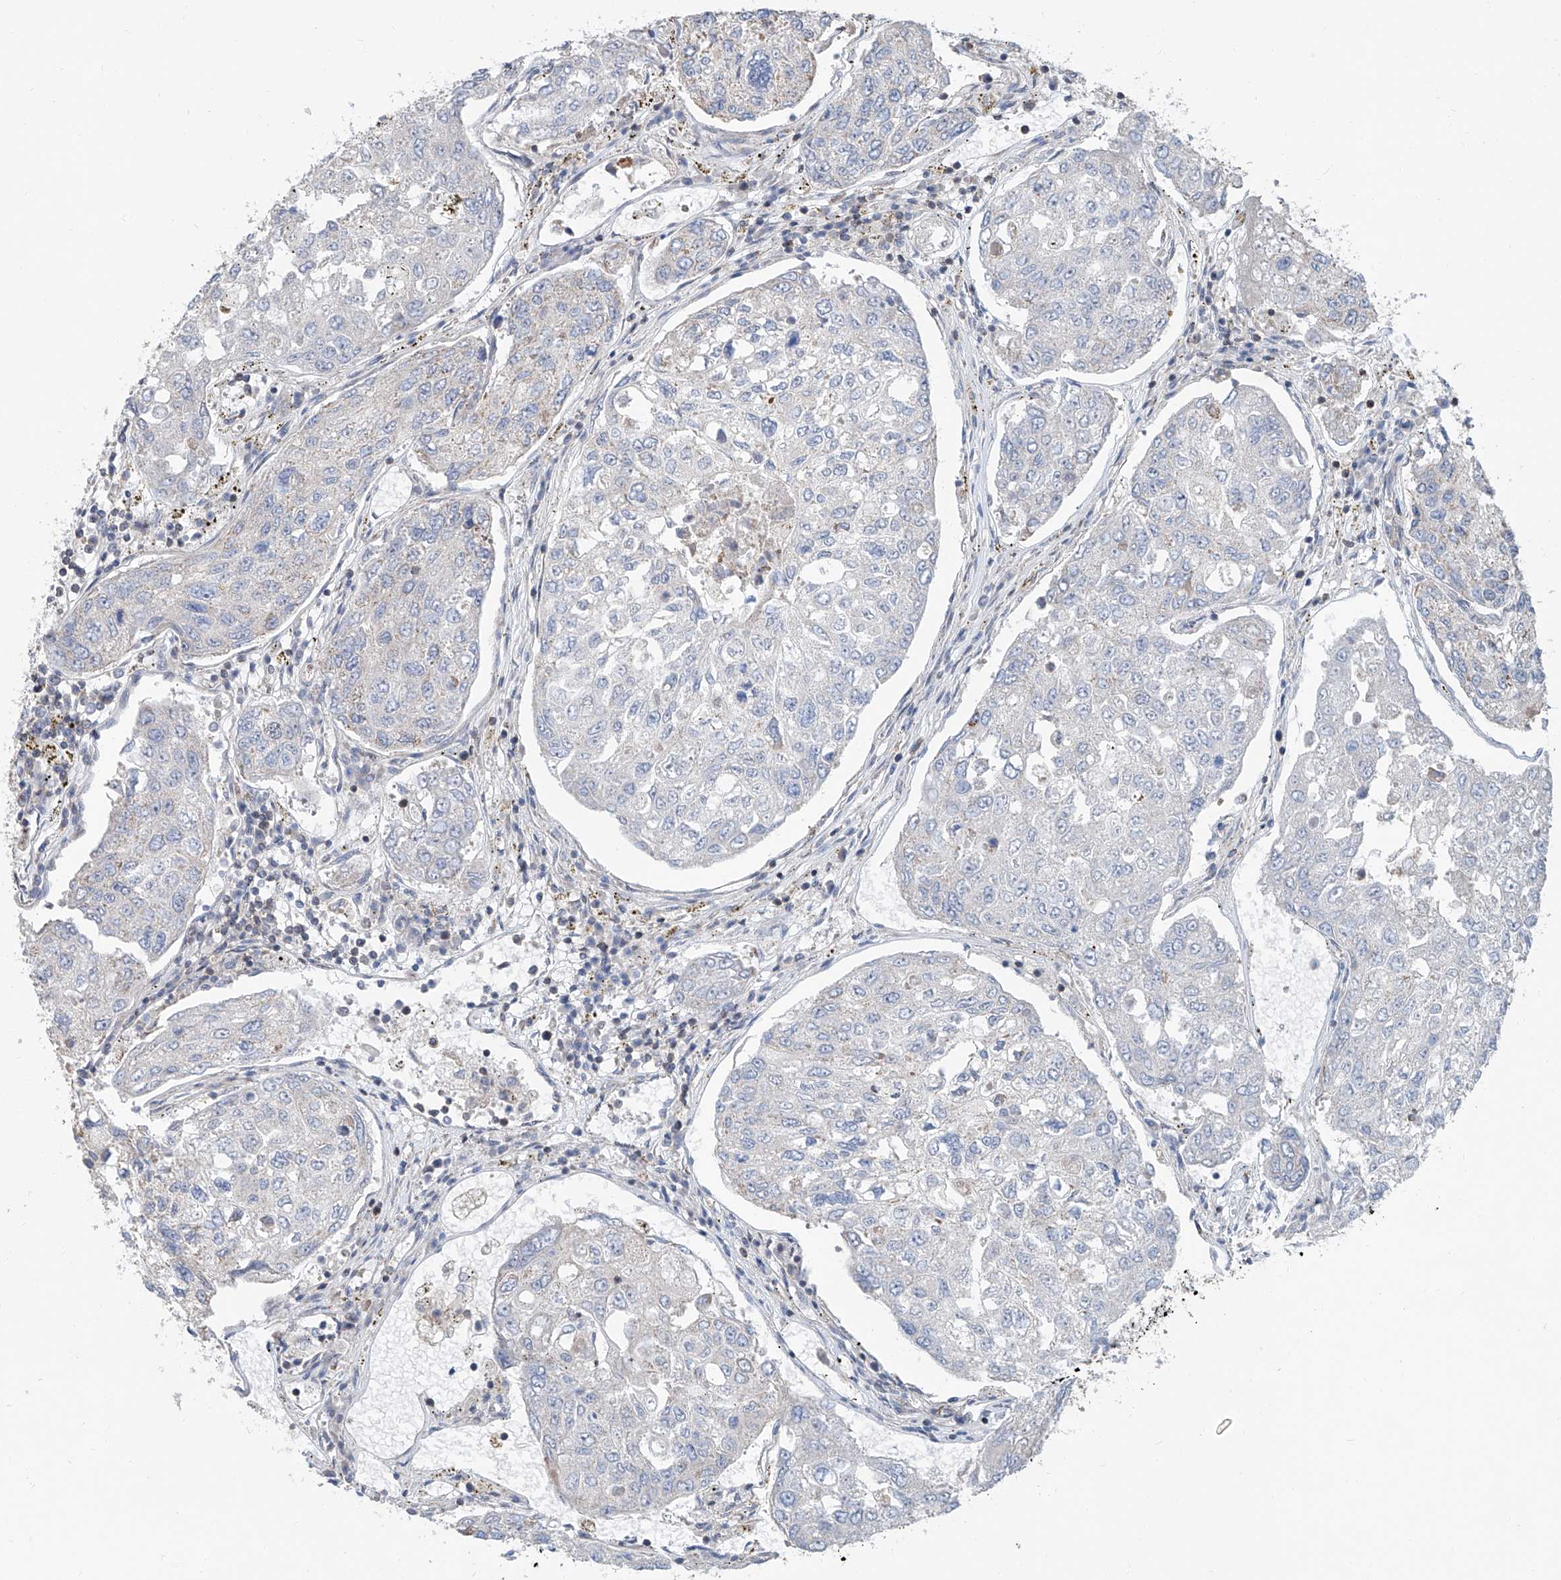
{"staining": {"intensity": "strong", "quantity": "25%-75%", "location": "nuclear"}, "tissue": "urothelial cancer", "cell_type": "Tumor cells", "image_type": "cancer", "snomed": [{"axis": "morphology", "description": "Urothelial carcinoma, High grade"}, {"axis": "topography", "description": "Lymph node"}, {"axis": "topography", "description": "Urinary bladder"}], "caption": "This image shows immunohistochemistry staining of human urothelial carcinoma (high-grade), with high strong nuclear staining in approximately 25%-75% of tumor cells.", "gene": "SDE2", "patient": {"sex": "male", "age": 51}}